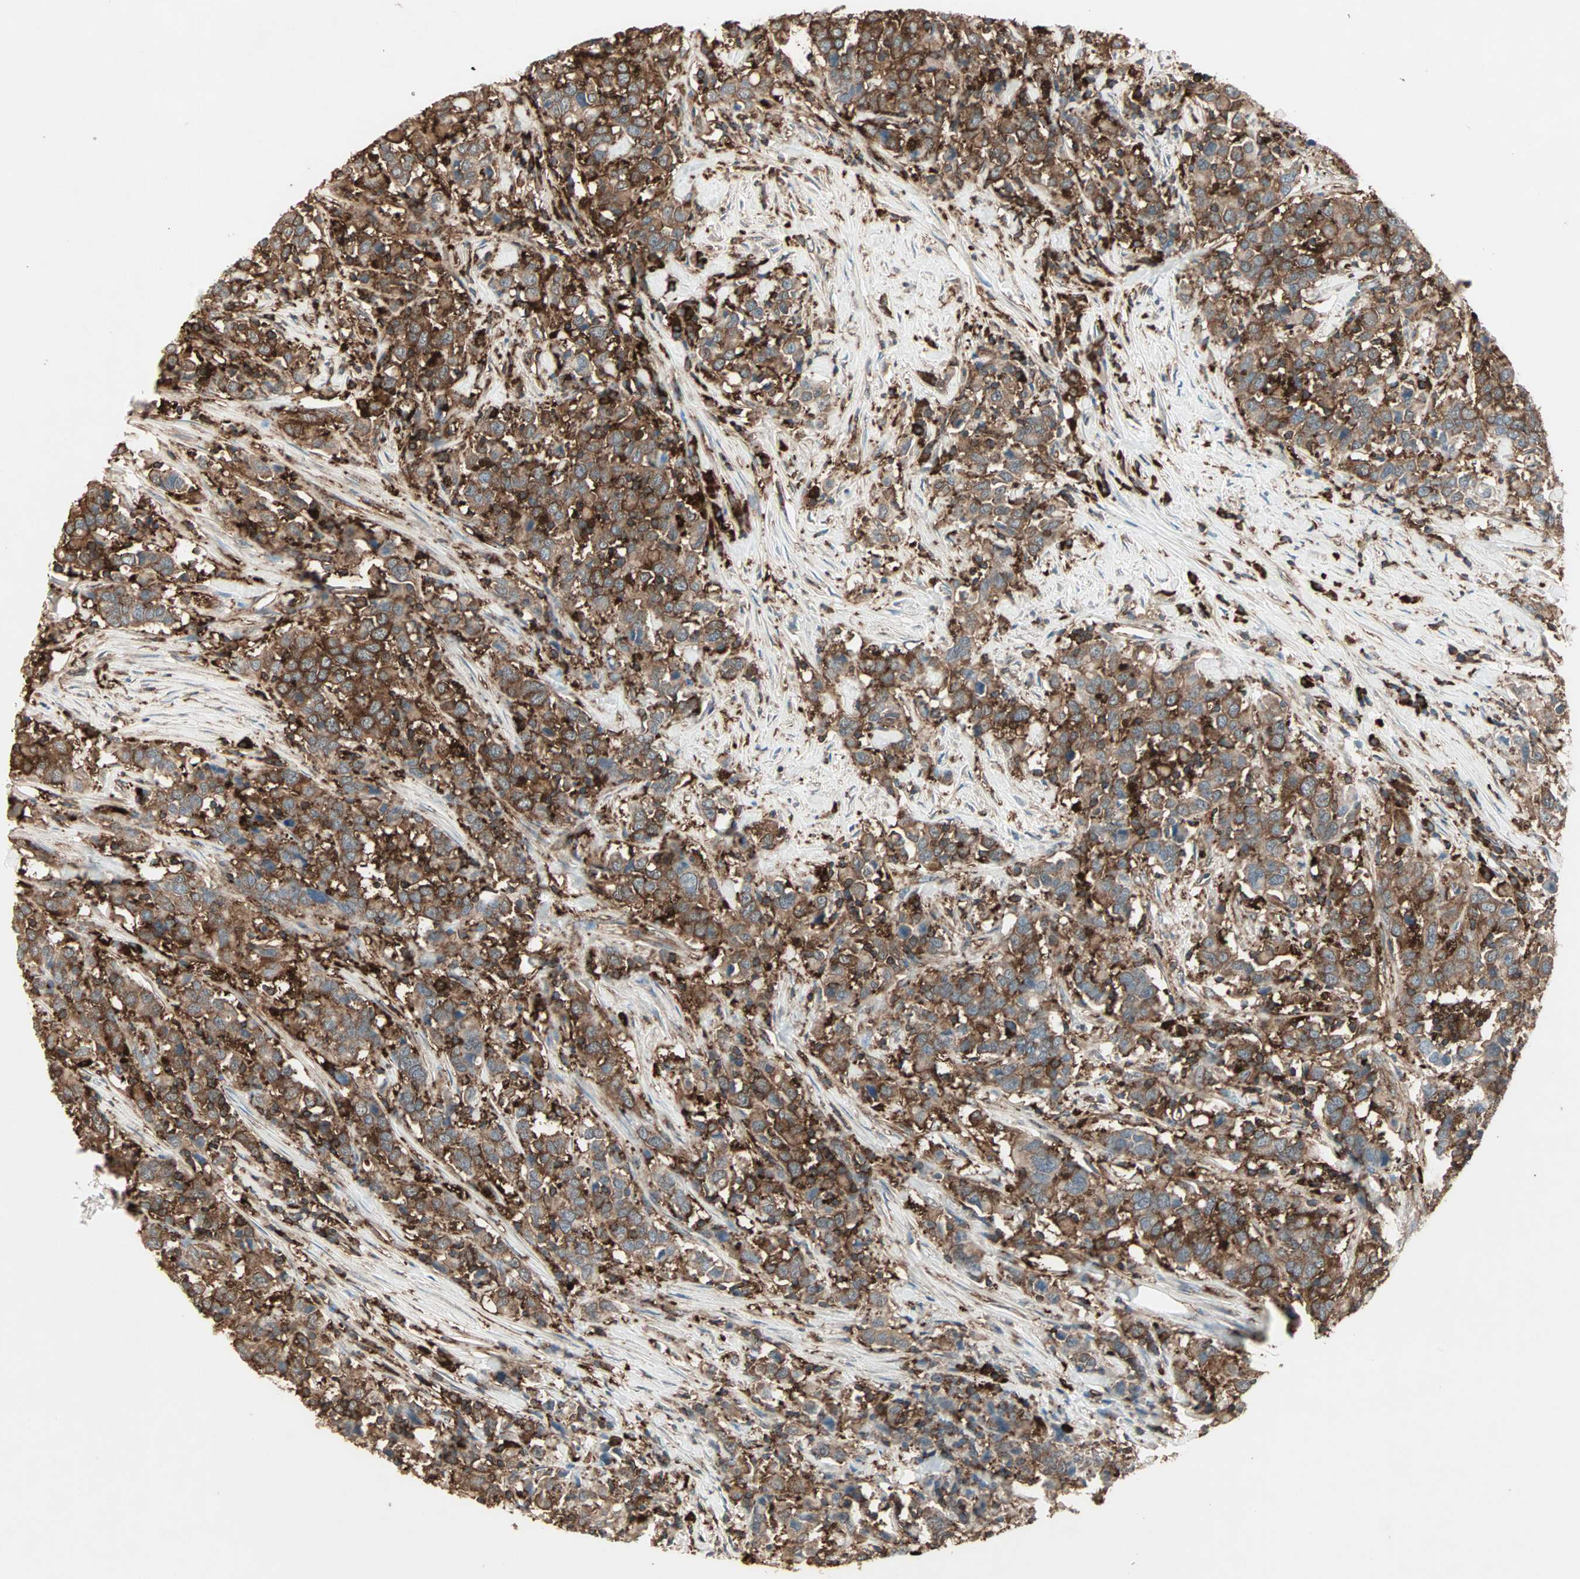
{"staining": {"intensity": "strong", "quantity": ">75%", "location": "cytoplasmic/membranous"}, "tissue": "urothelial cancer", "cell_type": "Tumor cells", "image_type": "cancer", "snomed": [{"axis": "morphology", "description": "Urothelial carcinoma, High grade"}, {"axis": "topography", "description": "Urinary bladder"}], "caption": "DAB immunohistochemical staining of high-grade urothelial carcinoma shows strong cytoplasmic/membranous protein positivity in approximately >75% of tumor cells.", "gene": "MMP3", "patient": {"sex": "male", "age": 61}}